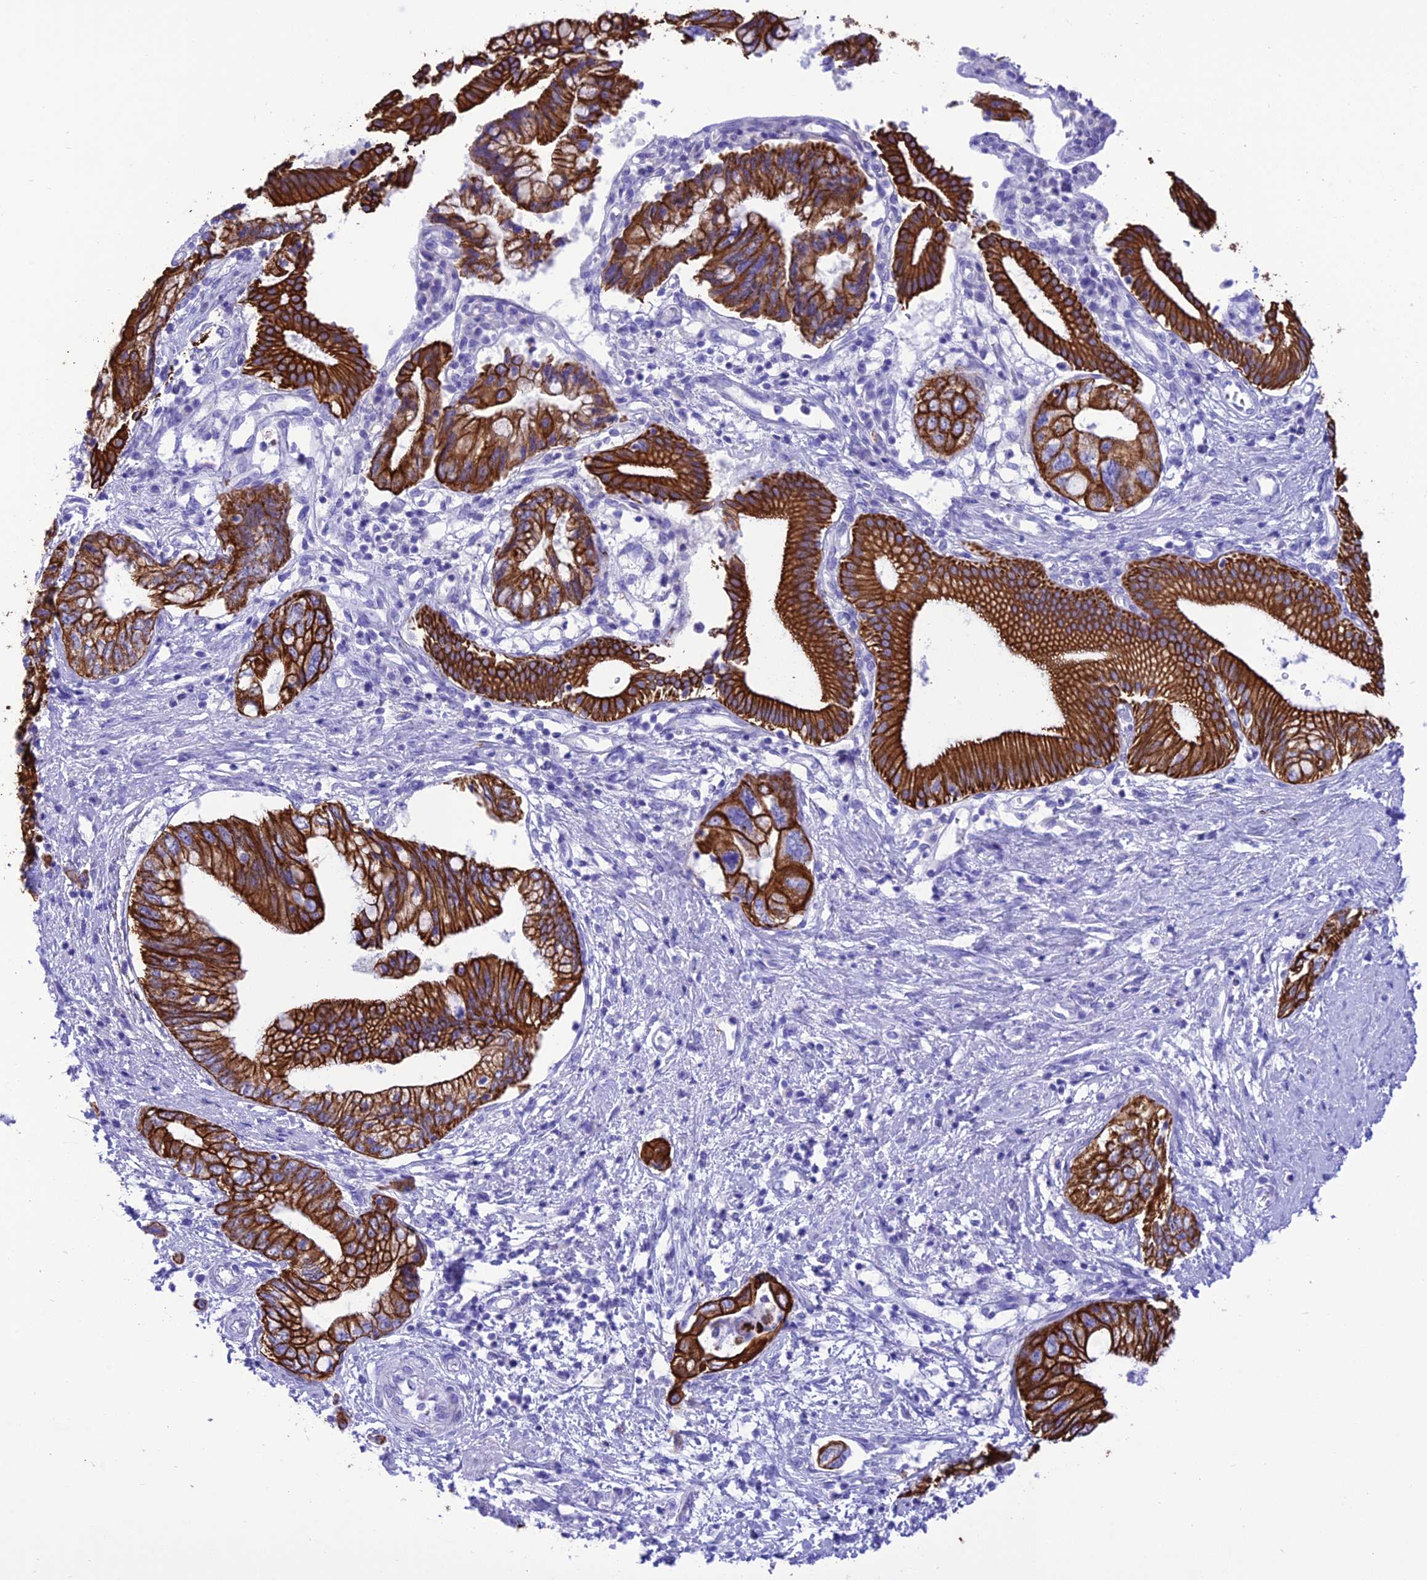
{"staining": {"intensity": "strong", "quantity": ">75%", "location": "cytoplasmic/membranous"}, "tissue": "pancreatic cancer", "cell_type": "Tumor cells", "image_type": "cancer", "snomed": [{"axis": "morphology", "description": "Adenocarcinoma, NOS"}, {"axis": "topography", "description": "Pancreas"}], "caption": "IHC (DAB (3,3'-diaminobenzidine)) staining of human pancreatic adenocarcinoma displays strong cytoplasmic/membranous protein positivity in about >75% of tumor cells.", "gene": "VPS52", "patient": {"sex": "female", "age": 73}}